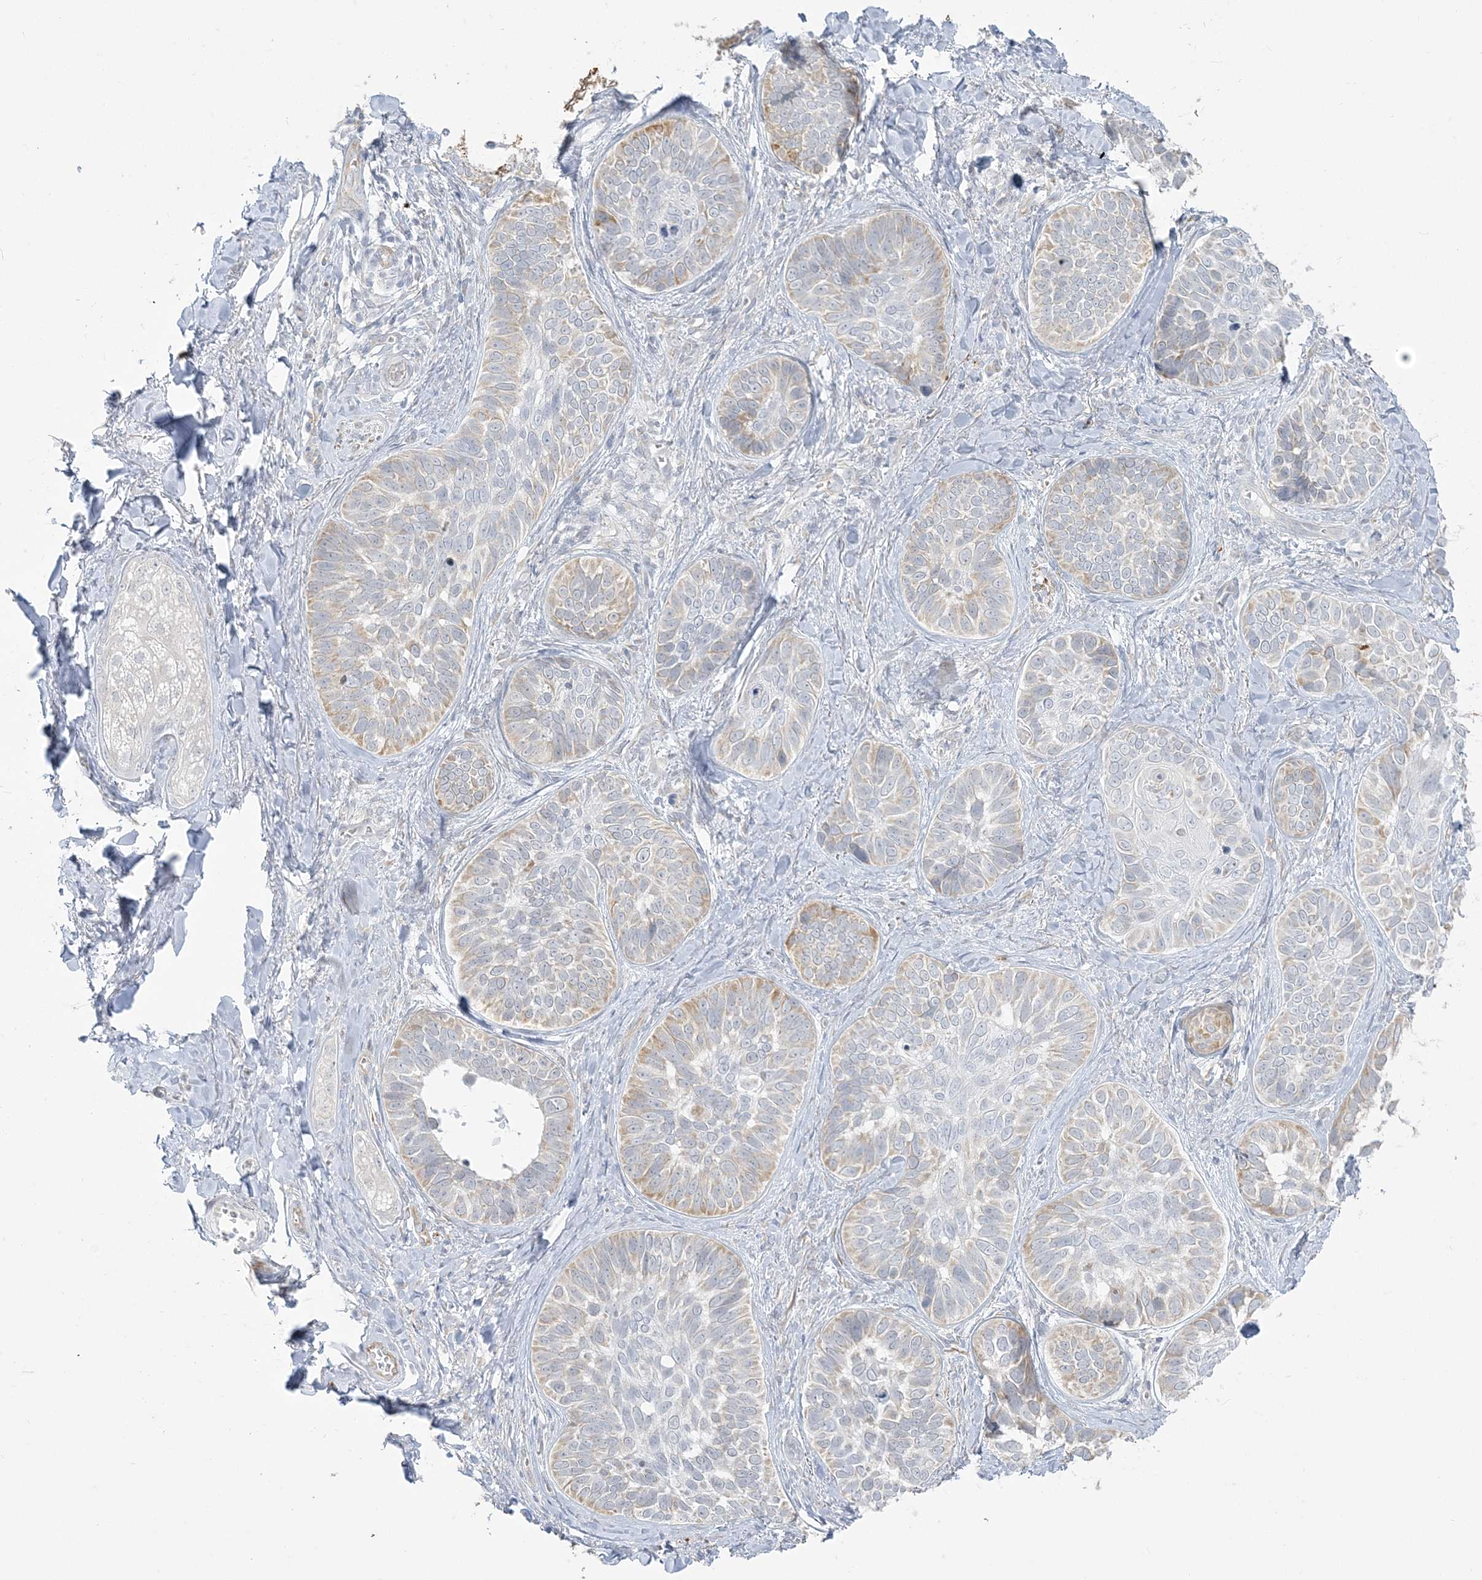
{"staining": {"intensity": "weak", "quantity": "<25%", "location": "cytoplasmic/membranous"}, "tissue": "skin cancer", "cell_type": "Tumor cells", "image_type": "cancer", "snomed": [{"axis": "morphology", "description": "Basal cell carcinoma"}, {"axis": "topography", "description": "Skin"}], "caption": "An image of human skin cancer (basal cell carcinoma) is negative for staining in tumor cells.", "gene": "ZC3H6", "patient": {"sex": "male", "age": 62}}